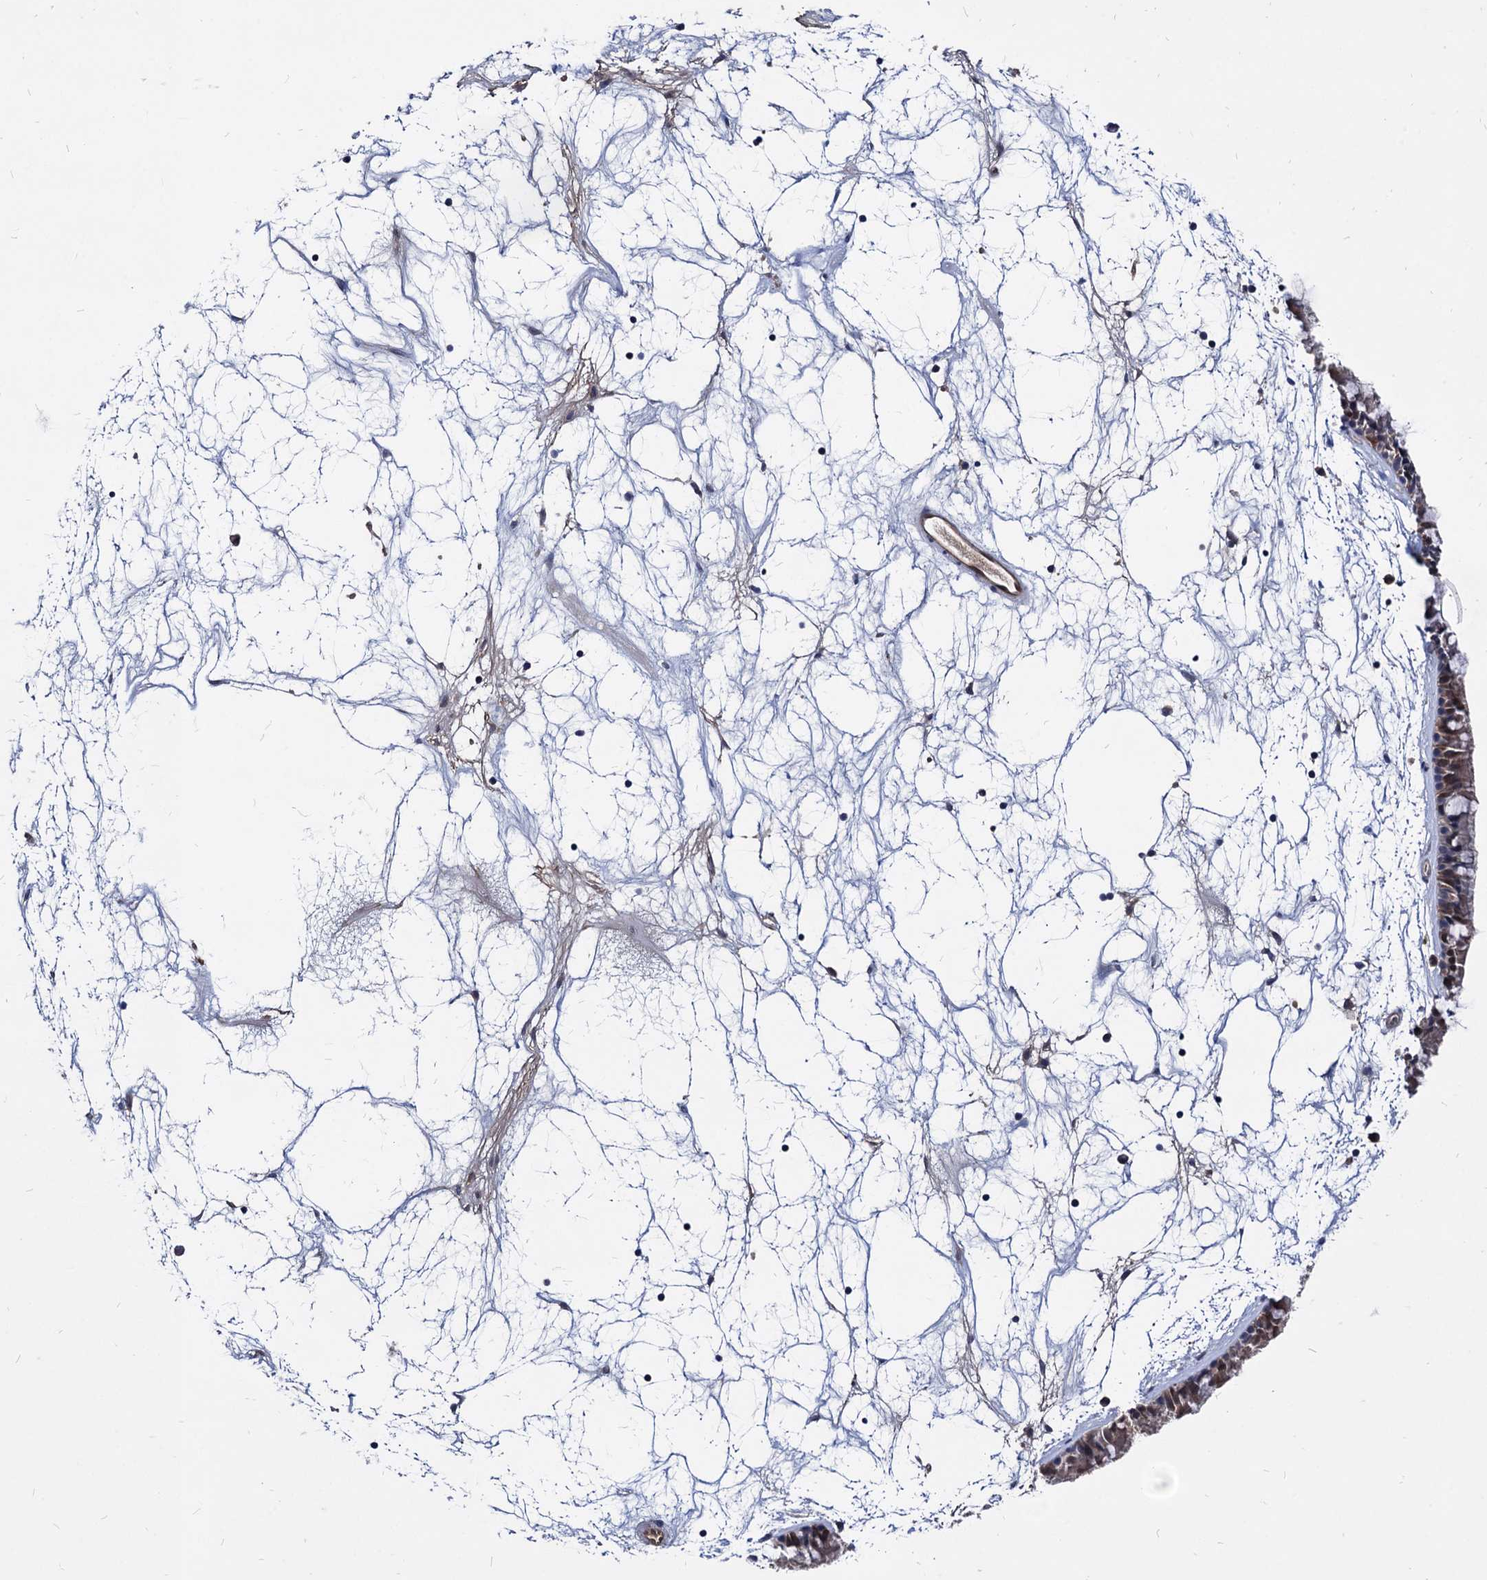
{"staining": {"intensity": "weak", "quantity": ">75%", "location": "cytoplasmic/membranous"}, "tissue": "nasopharynx", "cell_type": "Respiratory epithelial cells", "image_type": "normal", "snomed": [{"axis": "morphology", "description": "Normal tissue, NOS"}, {"axis": "topography", "description": "Nasopharynx"}], "caption": "Protein expression analysis of normal nasopharynx exhibits weak cytoplasmic/membranous staining in about >75% of respiratory epithelial cells.", "gene": "CPPED1", "patient": {"sex": "male", "age": 64}}